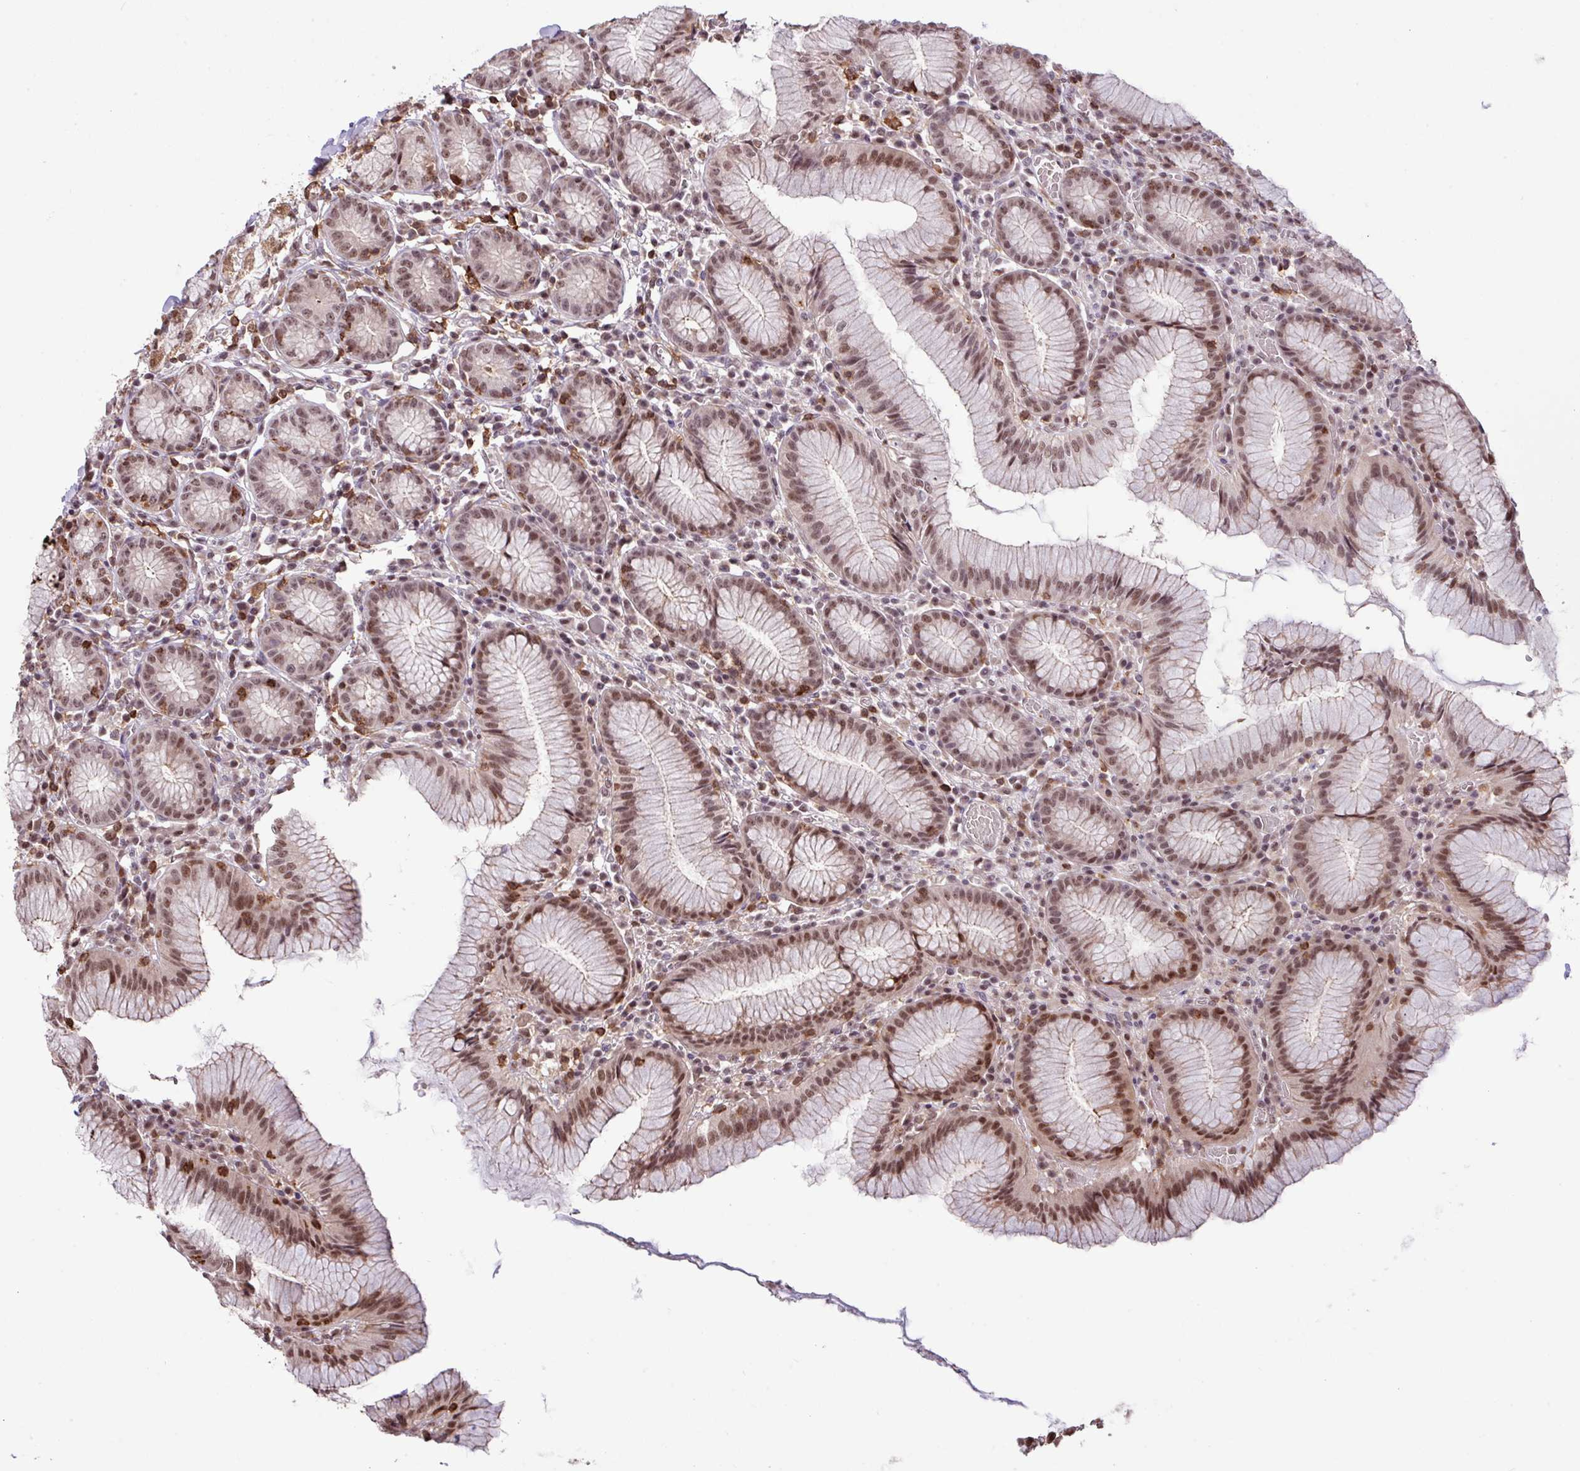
{"staining": {"intensity": "moderate", "quantity": ">75%", "location": "cytoplasmic/membranous,nuclear"}, "tissue": "stomach", "cell_type": "Glandular cells", "image_type": "normal", "snomed": [{"axis": "morphology", "description": "Normal tissue, NOS"}, {"axis": "topography", "description": "Stomach"}], "caption": "Protein expression analysis of benign stomach exhibits moderate cytoplasmic/membranous,nuclear expression in approximately >75% of glandular cells.", "gene": "GON7", "patient": {"sex": "male", "age": 55}}